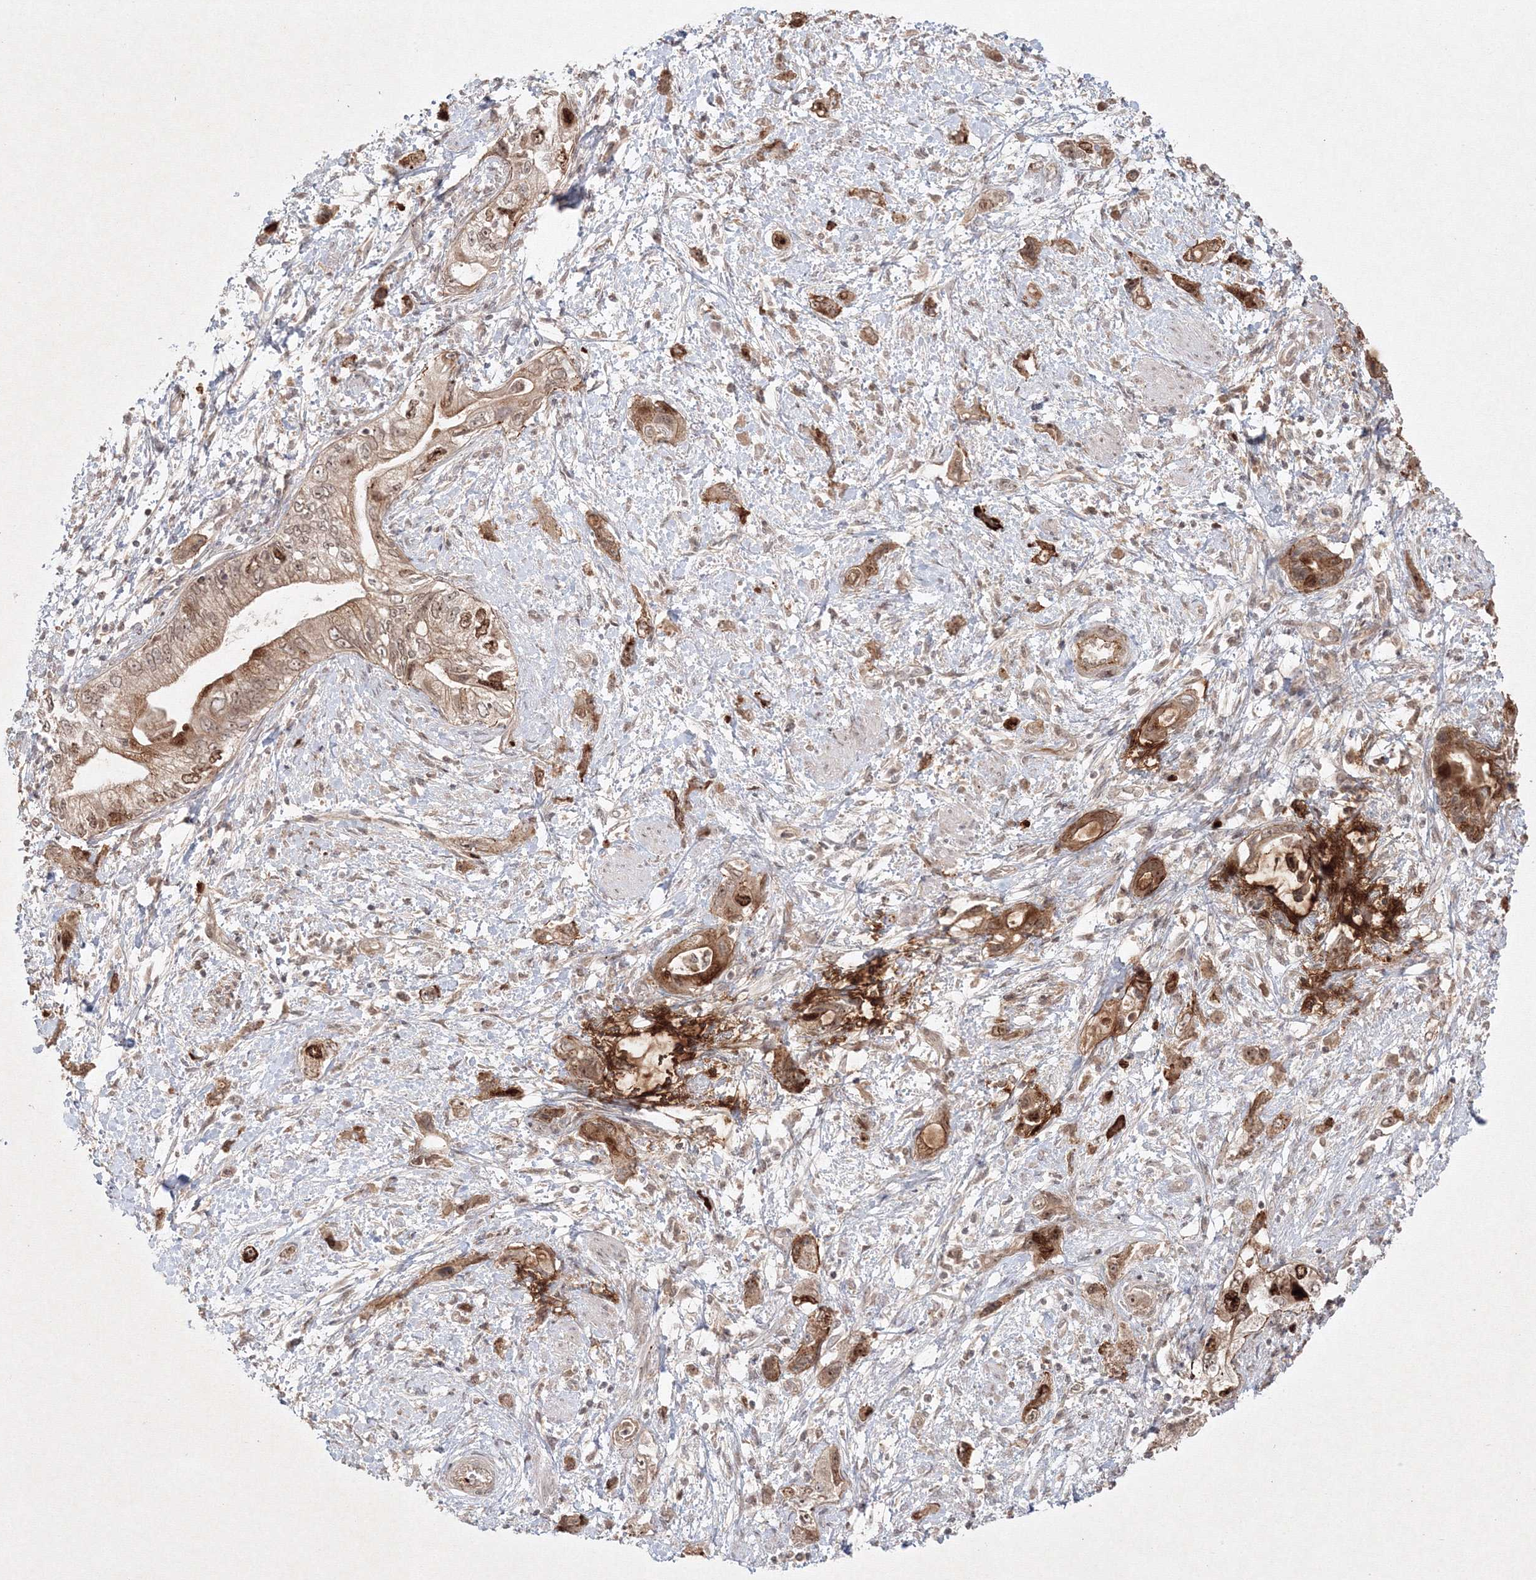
{"staining": {"intensity": "strong", "quantity": ">75%", "location": "cytoplasmic/membranous,nuclear"}, "tissue": "pancreatic cancer", "cell_type": "Tumor cells", "image_type": "cancer", "snomed": [{"axis": "morphology", "description": "Adenocarcinoma, NOS"}, {"axis": "topography", "description": "Pancreas"}], "caption": "An image showing strong cytoplasmic/membranous and nuclear staining in about >75% of tumor cells in pancreatic cancer (adenocarcinoma), as visualized by brown immunohistochemical staining.", "gene": "KIF20A", "patient": {"sex": "female", "age": 73}}